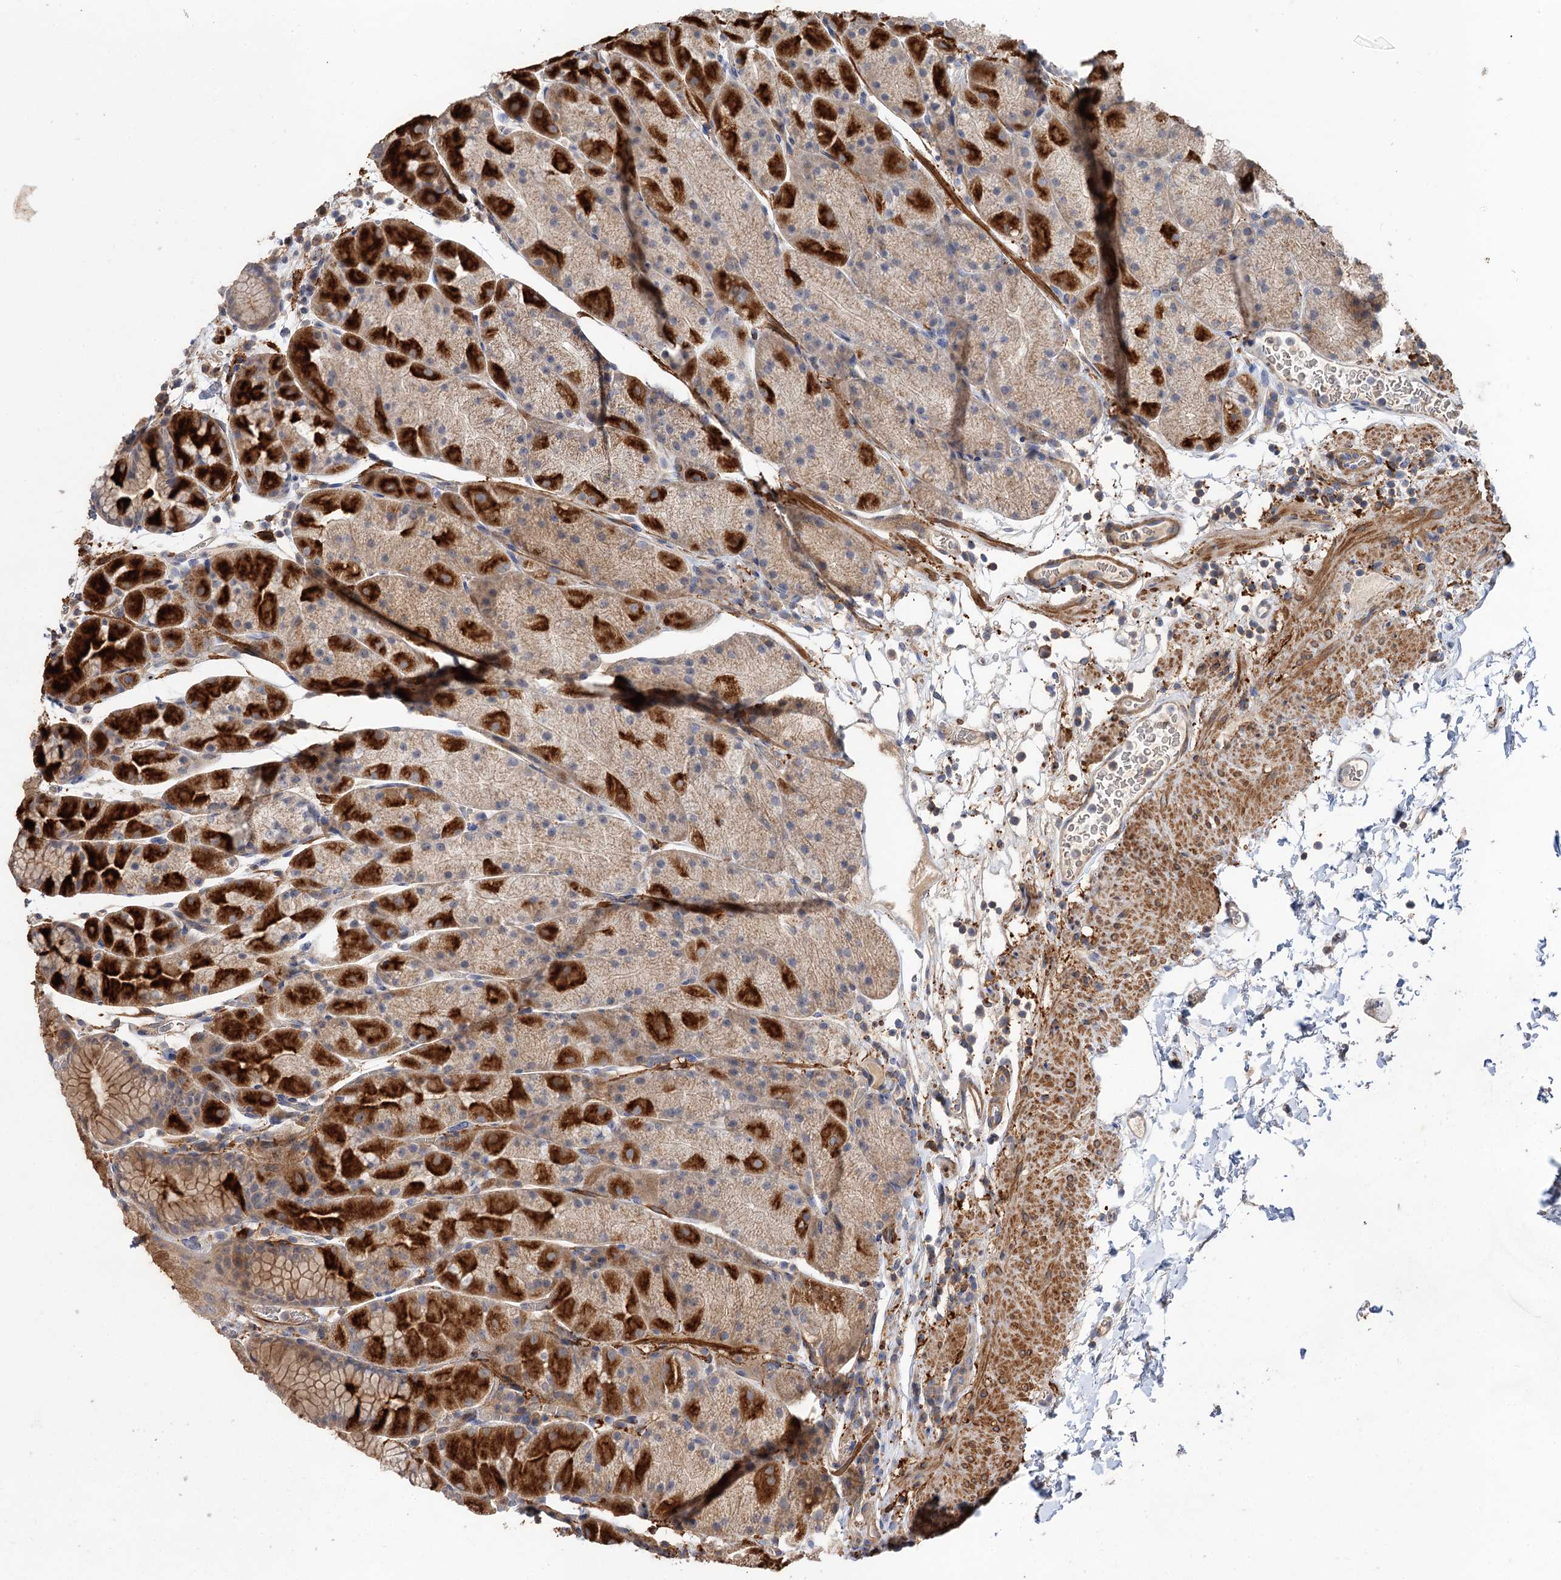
{"staining": {"intensity": "strong", "quantity": "25%-75%", "location": "cytoplasmic/membranous"}, "tissue": "stomach", "cell_type": "Glandular cells", "image_type": "normal", "snomed": [{"axis": "morphology", "description": "Normal tissue, NOS"}, {"axis": "topography", "description": "Stomach, upper"}, {"axis": "topography", "description": "Stomach, lower"}], "caption": "A brown stain highlights strong cytoplasmic/membranous staining of a protein in glandular cells of benign human stomach. (DAB (3,3'-diaminobenzidine) IHC, brown staining for protein, blue staining for nuclei).", "gene": "FBXW8", "patient": {"sex": "male", "age": 67}}